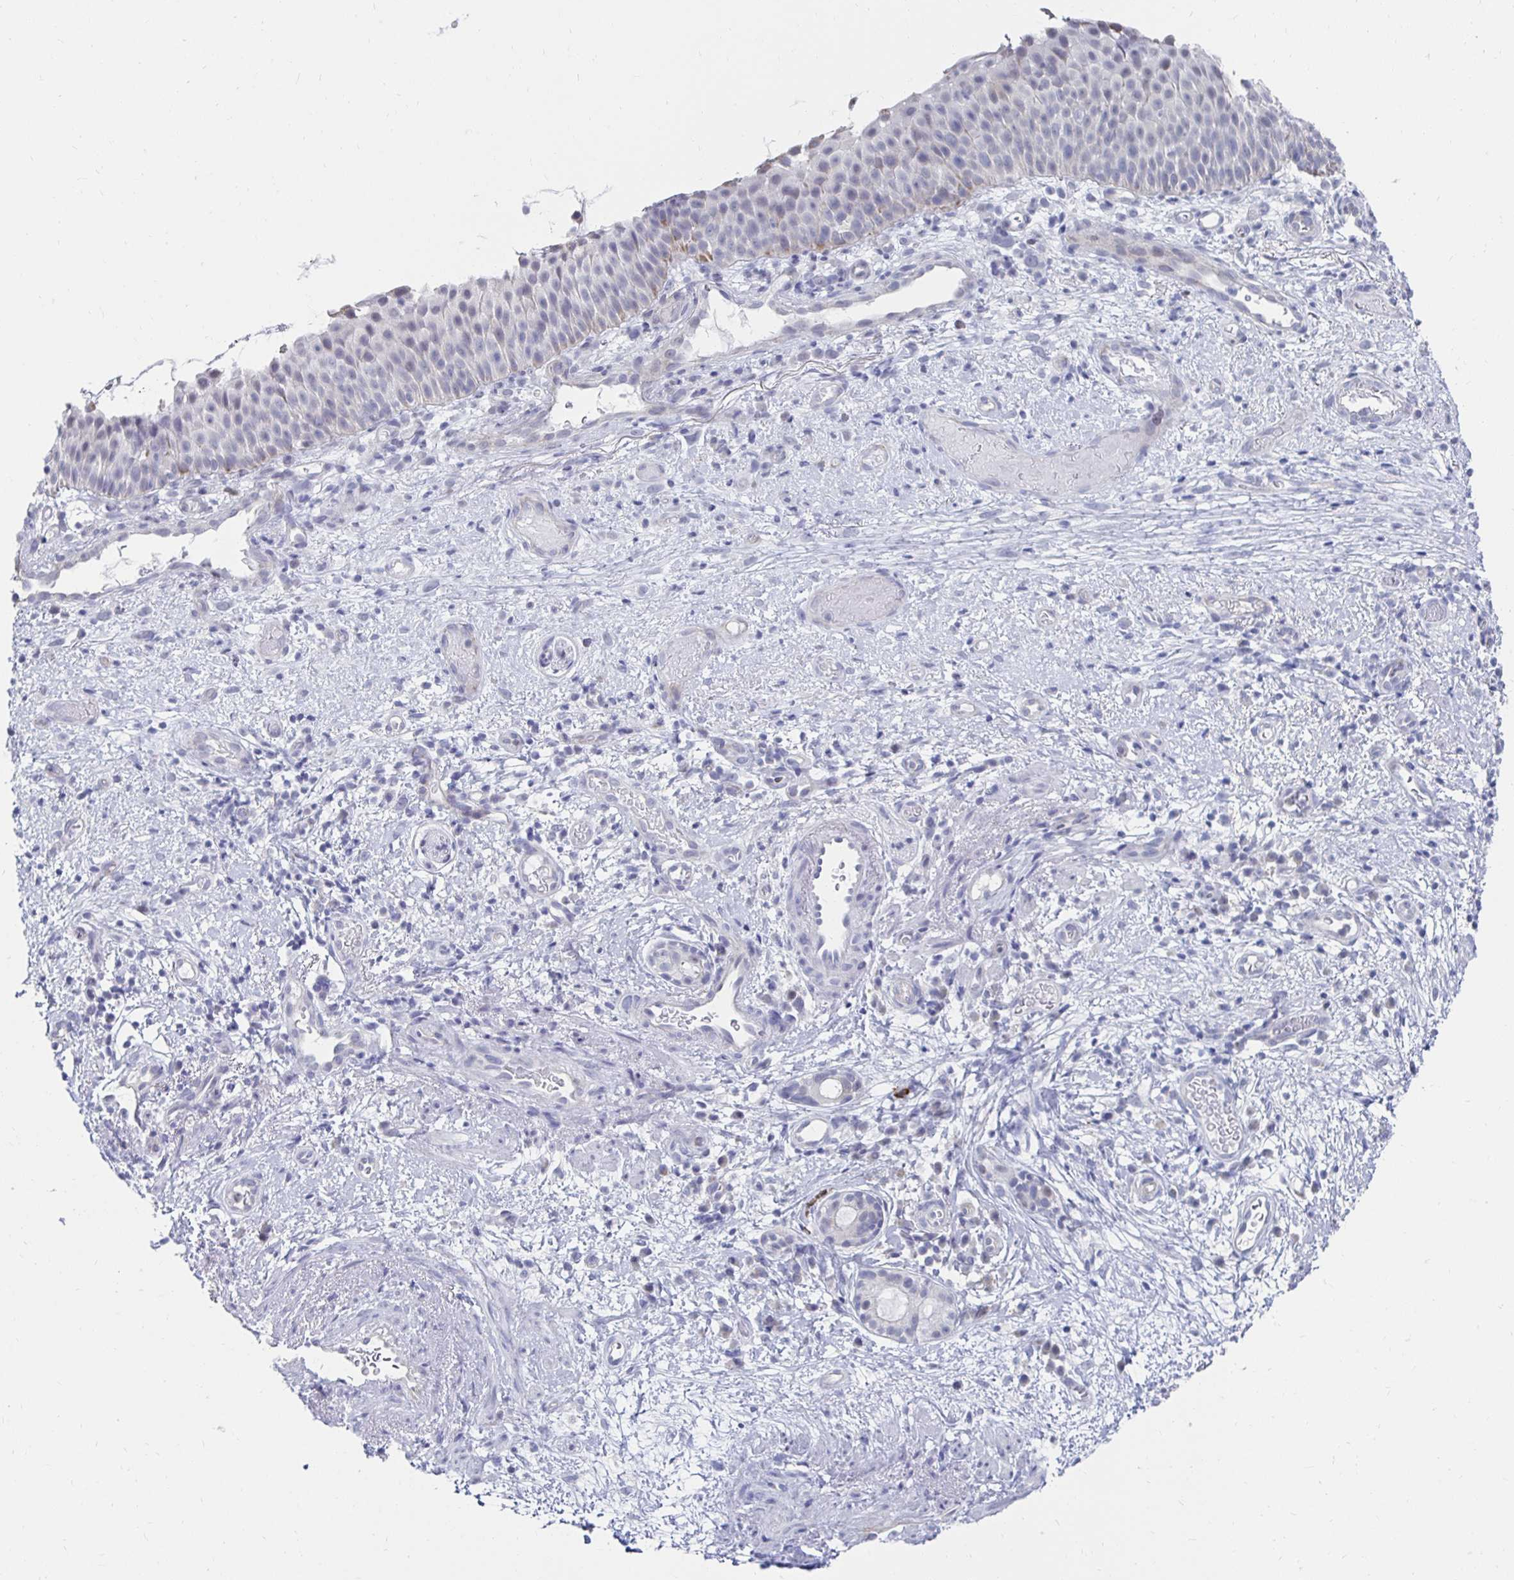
{"staining": {"intensity": "negative", "quantity": "none", "location": "none"}, "tissue": "nasopharynx", "cell_type": "Respiratory epithelial cells", "image_type": "normal", "snomed": [{"axis": "morphology", "description": "Normal tissue, NOS"}, {"axis": "morphology", "description": "Inflammation, NOS"}, {"axis": "topography", "description": "Nasopharynx"}], "caption": "Respiratory epithelial cells show no significant protein positivity in normal nasopharynx.", "gene": "NOCT", "patient": {"sex": "male", "age": 54}}